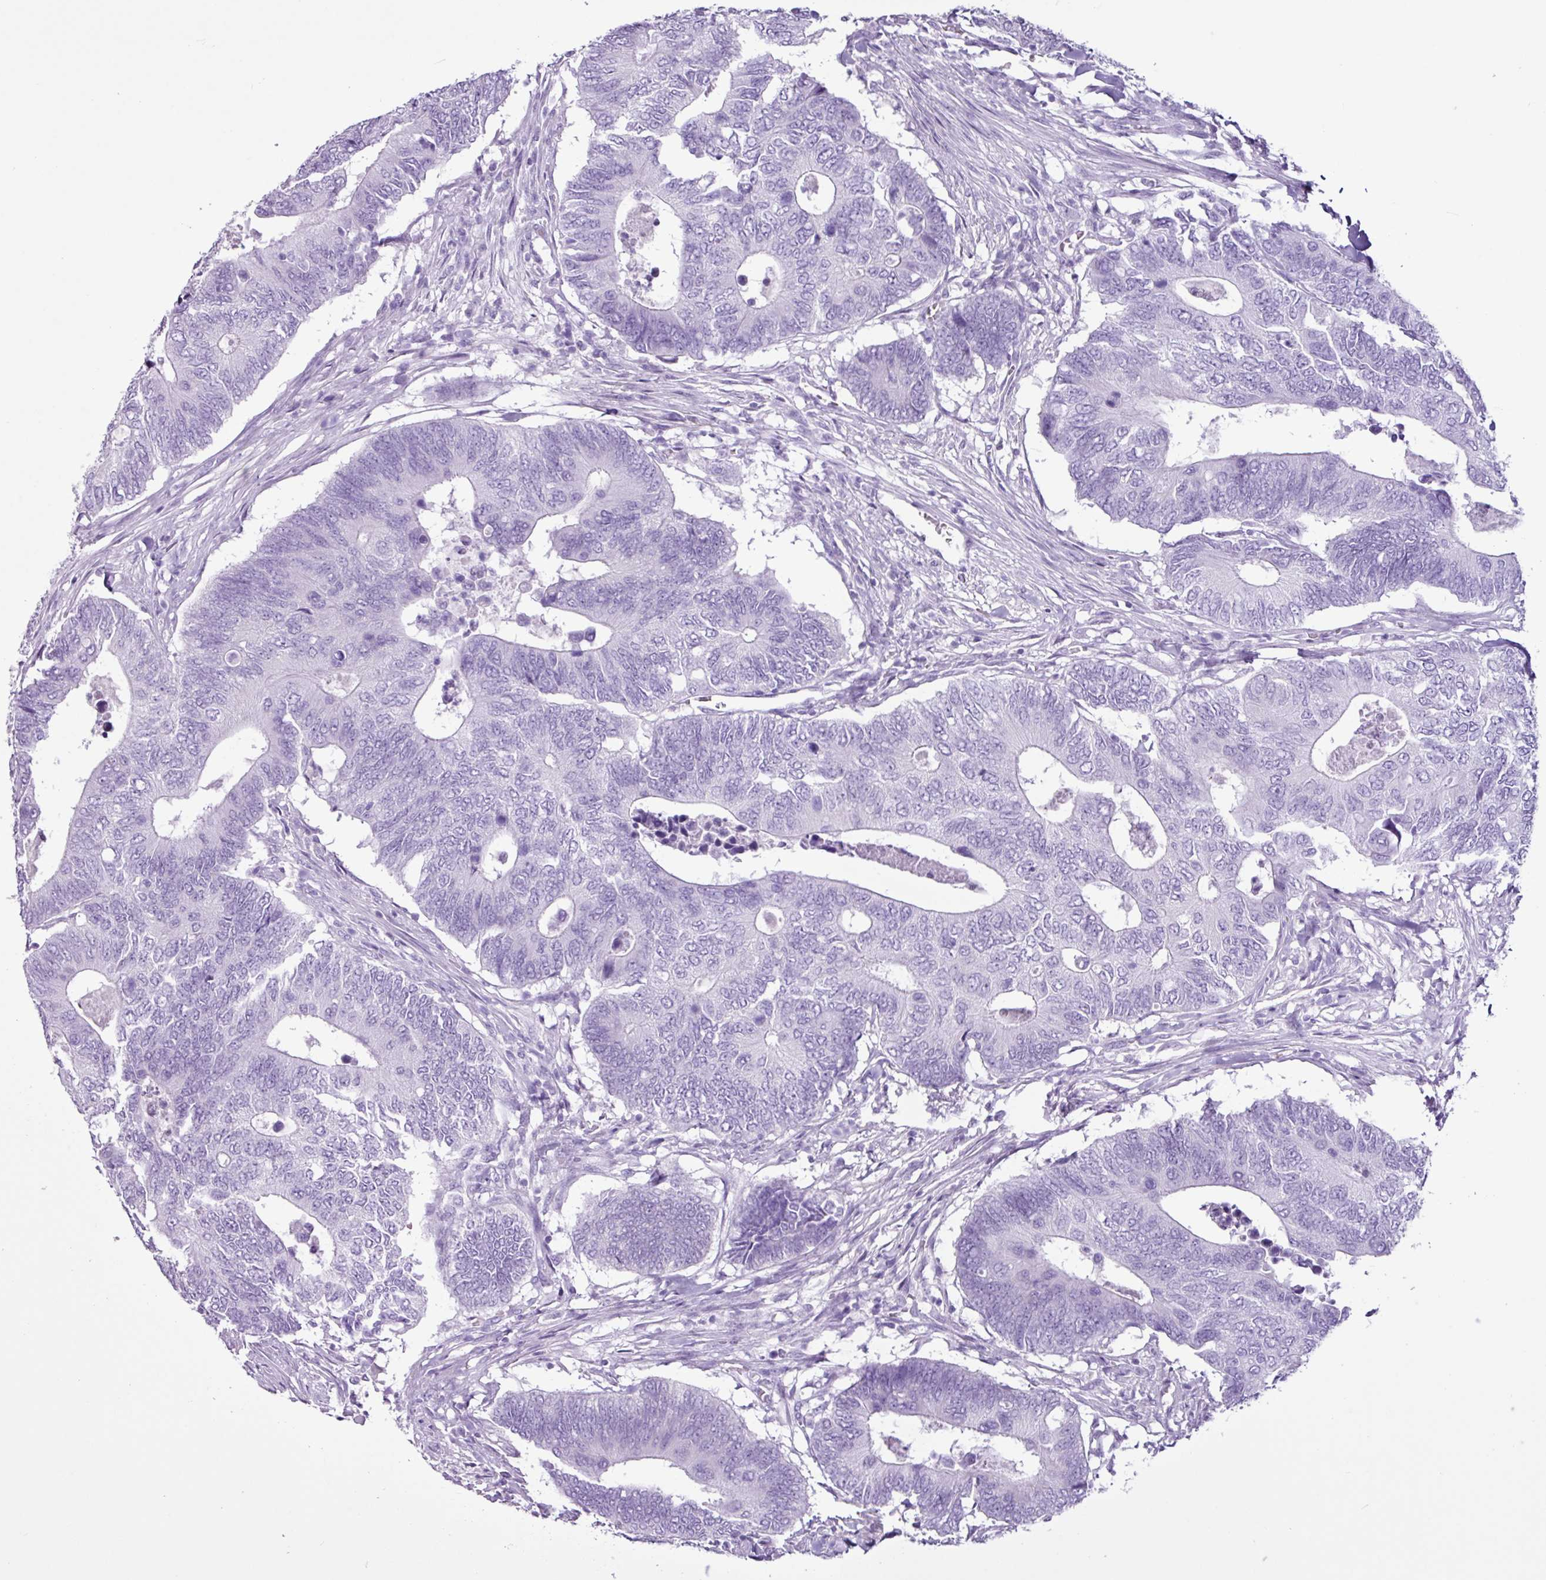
{"staining": {"intensity": "negative", "quantity": "none", "location": "none"}, "tissue": "colorectal cancer", "cell_type": "Tumor cells", "image_type": "cancer", "snomed": [{"axis": "morphology", "description": "Adenocarcinoma, NOS"}, {"axis": "topography", "description": "Colon"}], "caption": "Tumor cells are negative for protein expression in human colorectal adenocarcinoma.", "gene": "PGR", "patient": {"sex": "male", "age": 87}}